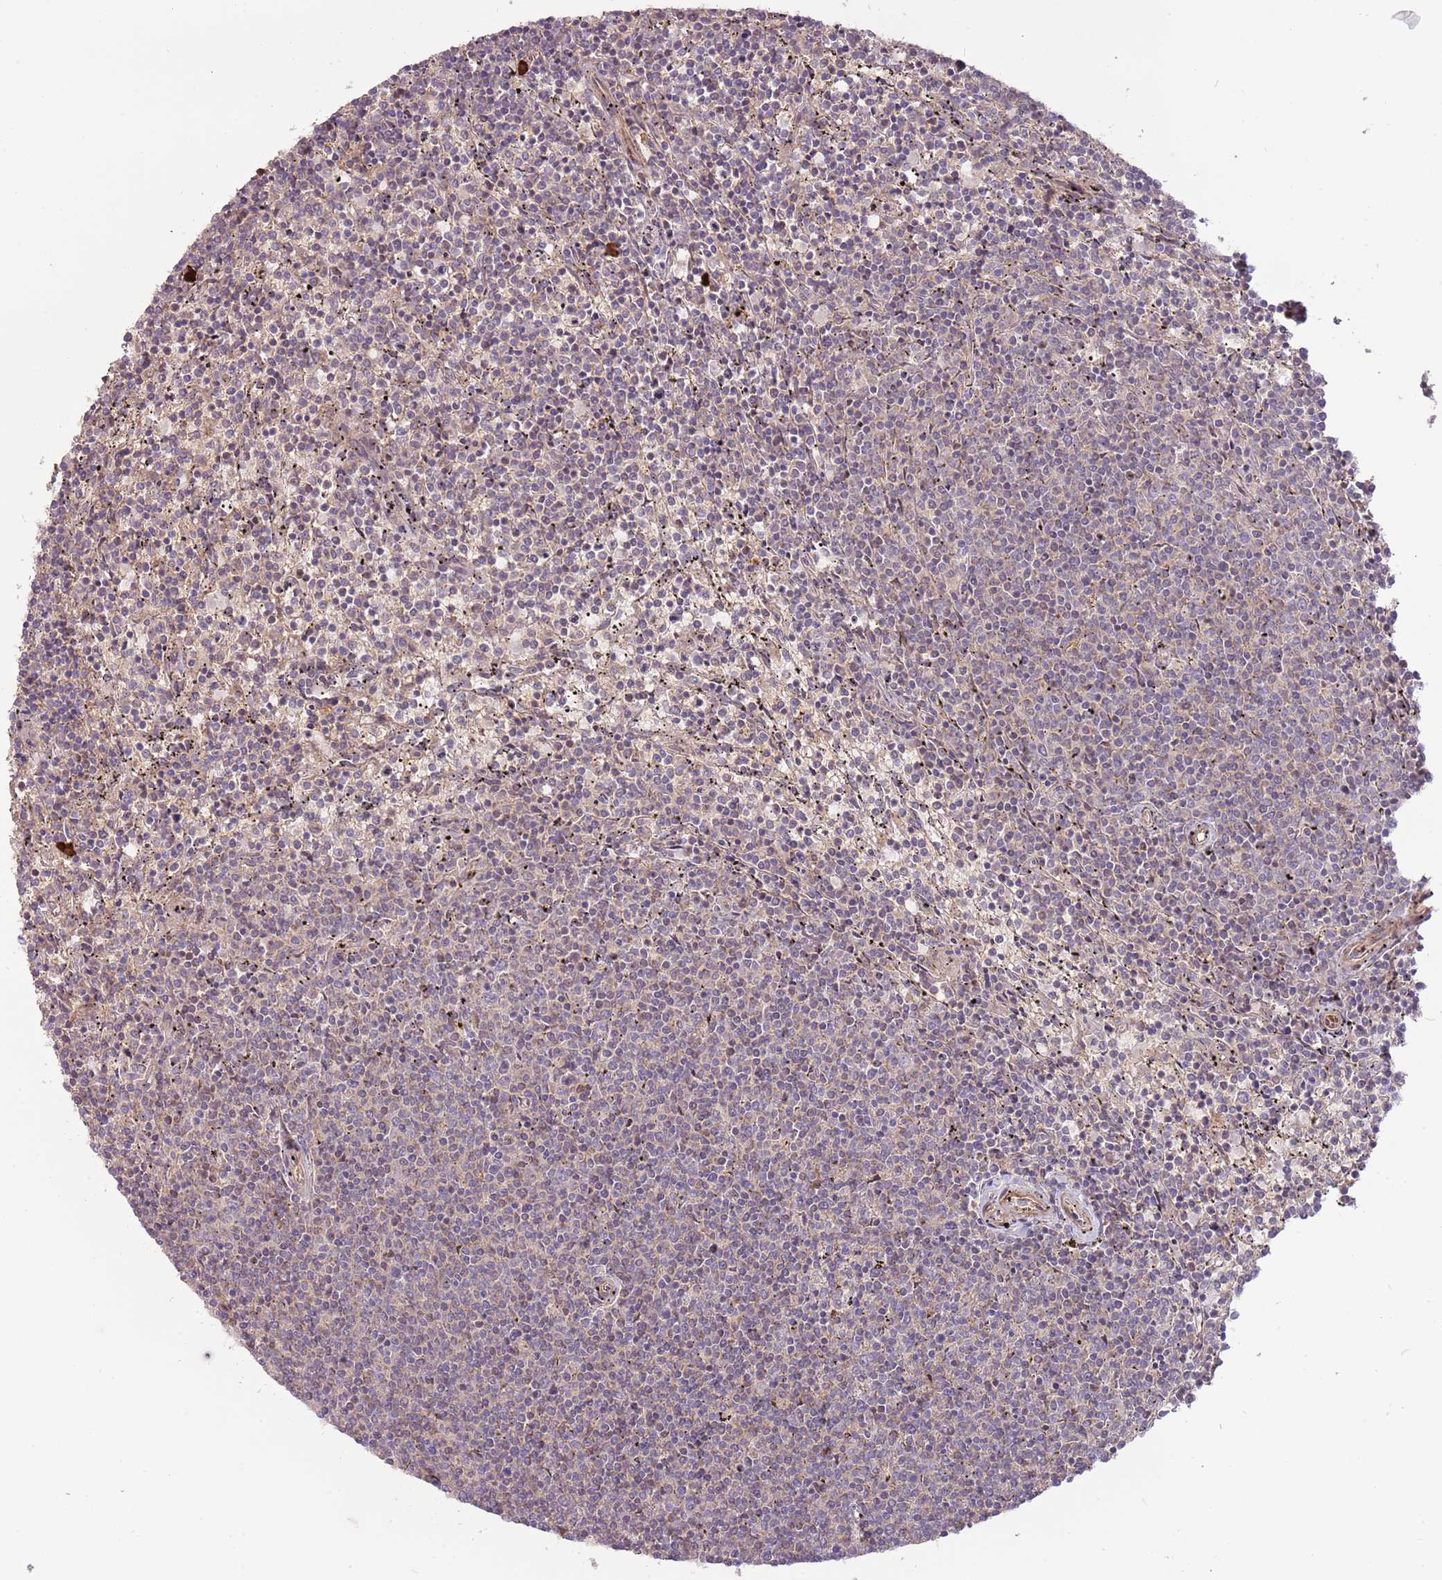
{"staining": {"intensity": "negative", "quantity": "none", "location": "none"}, "tissue": "lymphoma", "cell_type": "Tumor cells", "image_type": "cancer", "snomed": [{"axis": "morphology", "description": "Malignant lymphoma, non-Hodgkin's type, Low grade"}, {"axis": "topography", "description": "Spleen"}], "caption": "This histopathology image is of low-grade malignant lymphoma, non-Hodgkin's type stained with IHC to label a protein in brown with the nuclei are counter-stained blue. There is no expression in tumor cells.", "gene": "RNF128", "patient": {"sex": "female", "age": 50}}